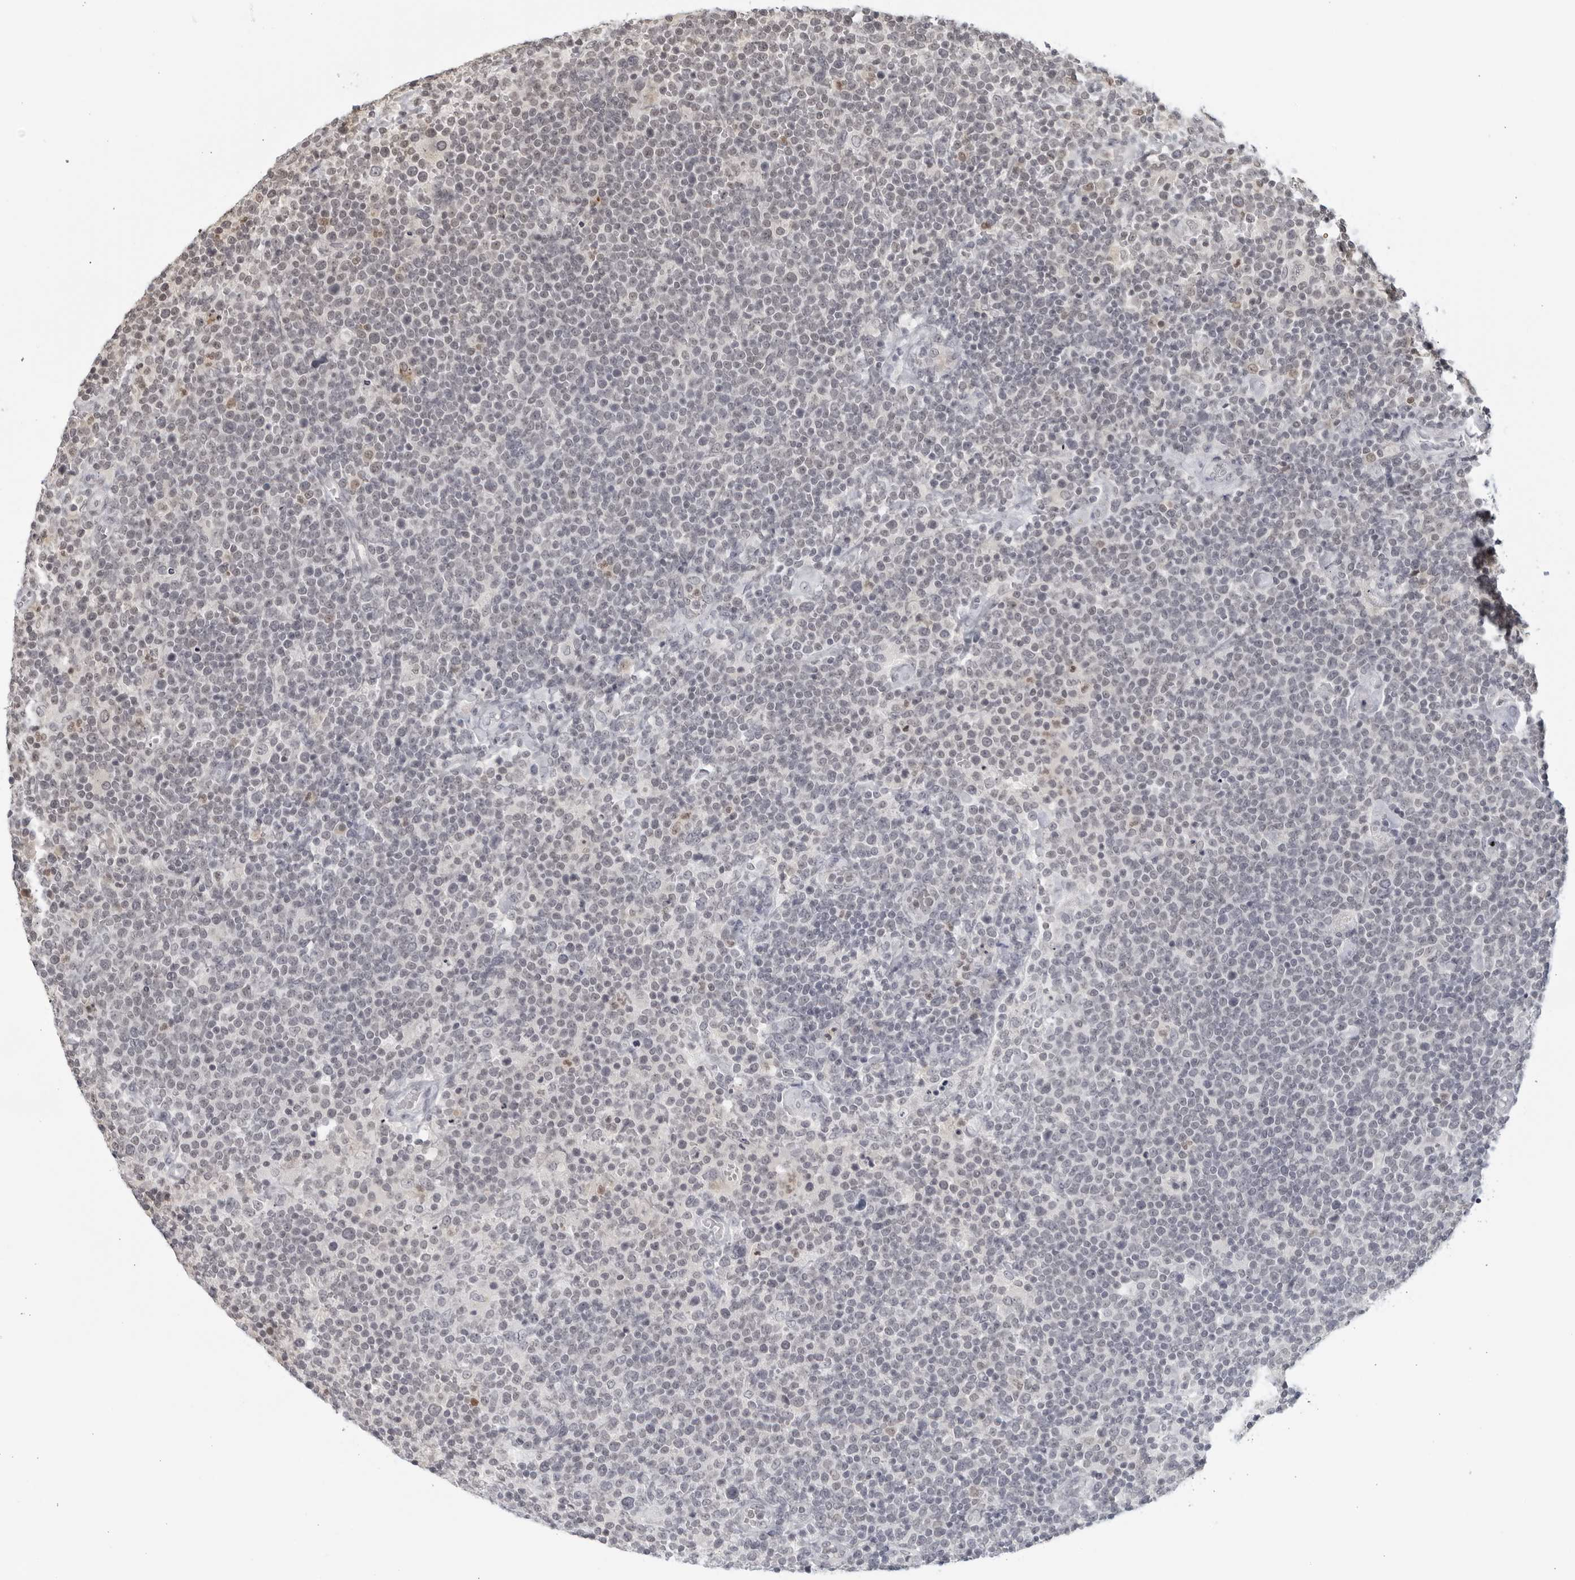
{"staining": {"intensity": "negative", "quantity": "none", "location": "none"}, "tissue": "lymphoma", "cell_type": "Tumor cells", "image_type": "cancer", "snomed": [{"axis": "morphology", "description": "Malignant lymphoma, non-Hodgkin's type, High grade"}, {"axis": "topography", "description": "Lymph node"}], "caption": "Photomicrograph shows no significant protein staining in tumor cells of lymphoma.", "gene": "RAB11FIP3", "patient": {"sex": "male", "age": 61}}